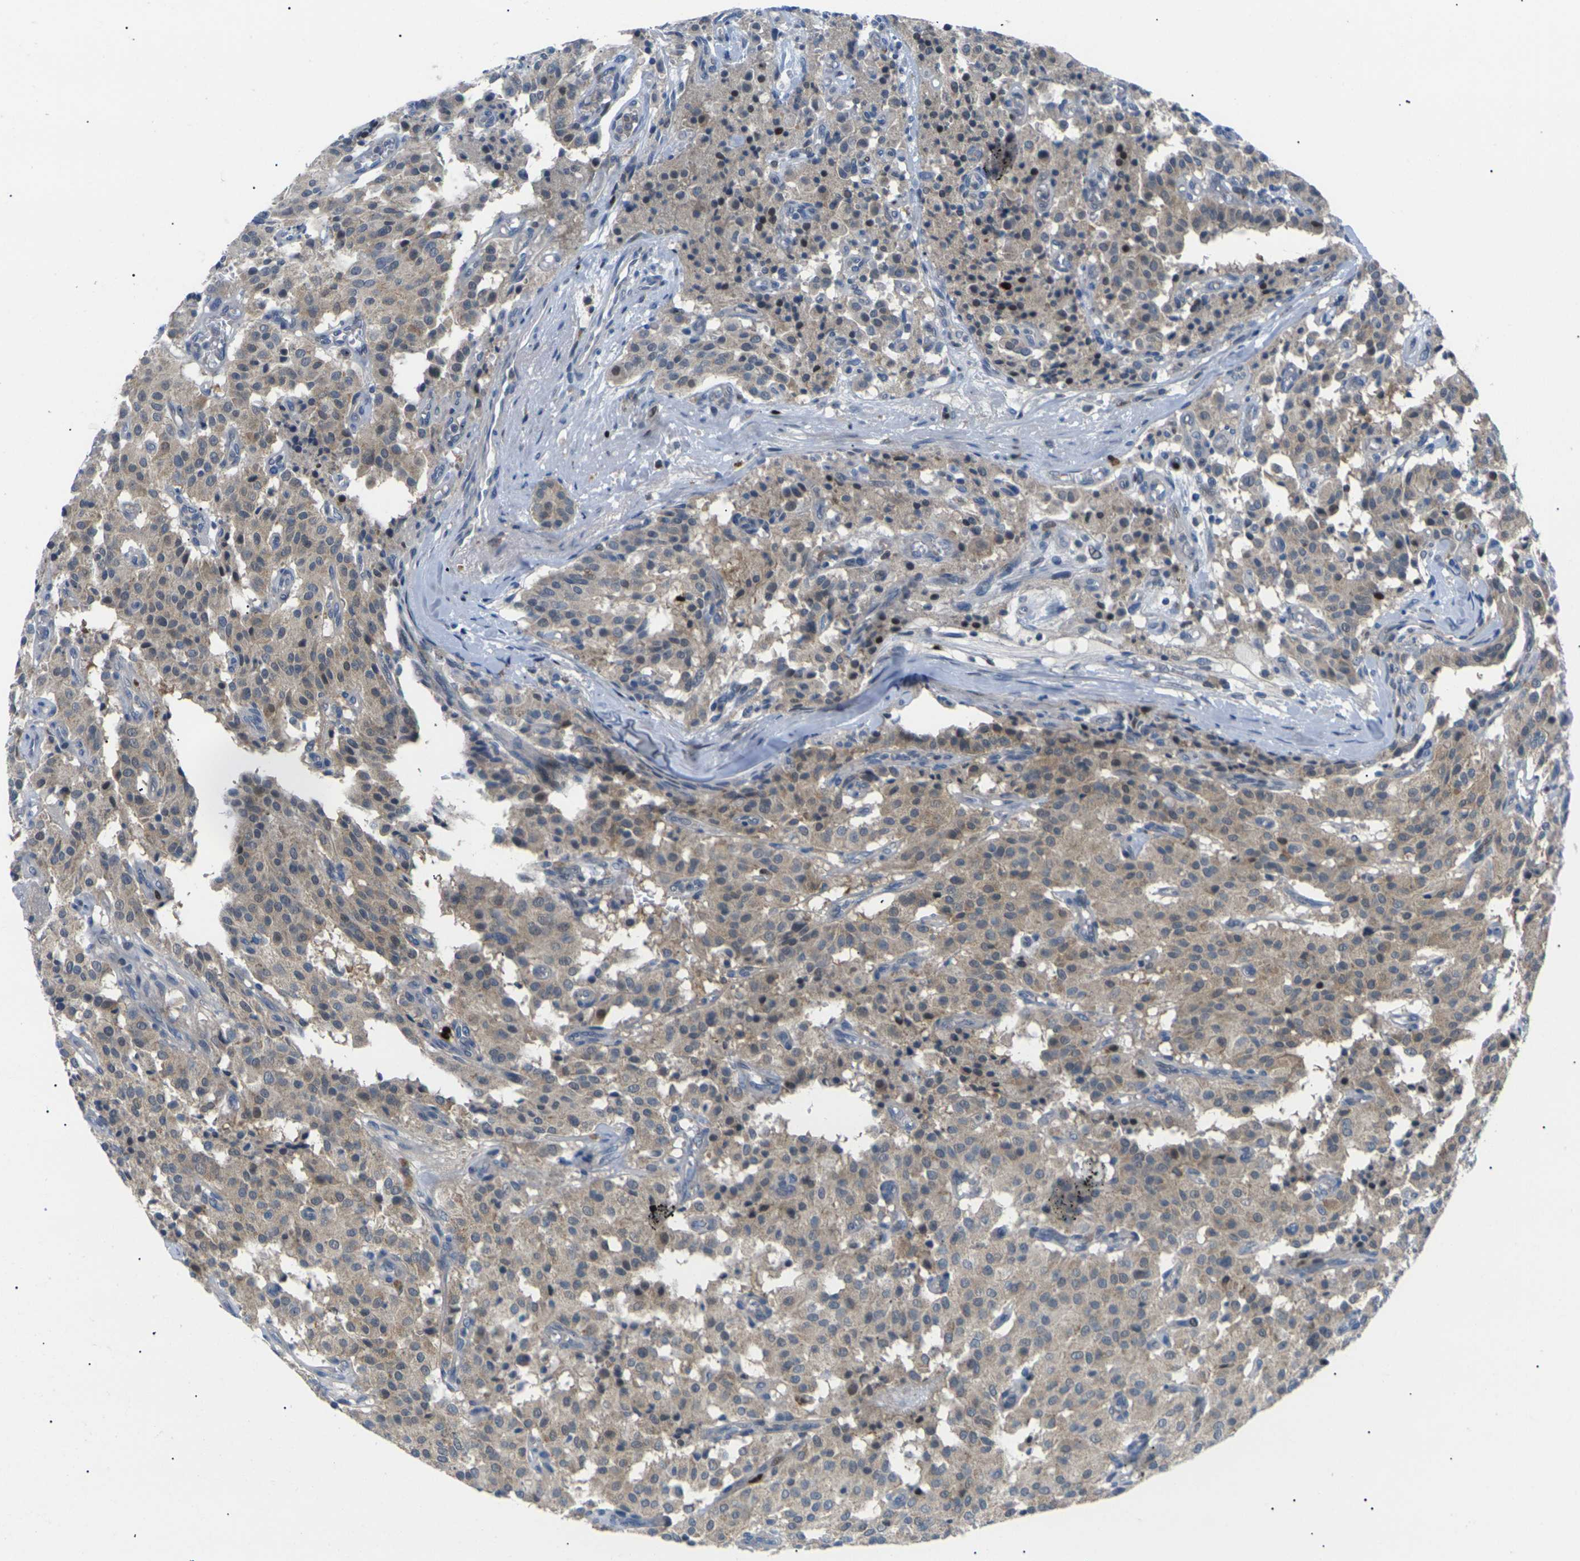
{"staining": {"intensity": "moderate", "quantity": ">75%", "location": "cytoplasmic/membranous"}, "tissue": "carcinoid", "cell_type": "Tumor cells", "image_type": "cancer", "snomed": [{"axis": "morphology", "description": "Carcinoid, malignant, NOS"}, {"axis": "topography", "description": "Lung"}], "caption": "IHC staining of carcinoid (malignant), which shows medium levels of moderate cytoplasmic/membranous expression in approximately >75% of tumor cells indicating moderate cytoplasmic/membranous protein positivity. The staining was performed using DAB (3,3'-diaminobenzidine) (brown) for protein detection and nuclei were counterstained in hematoxylin (blue).", "gene": "RPS6KA3", "patient": {"sex": "male", "age": 30}}